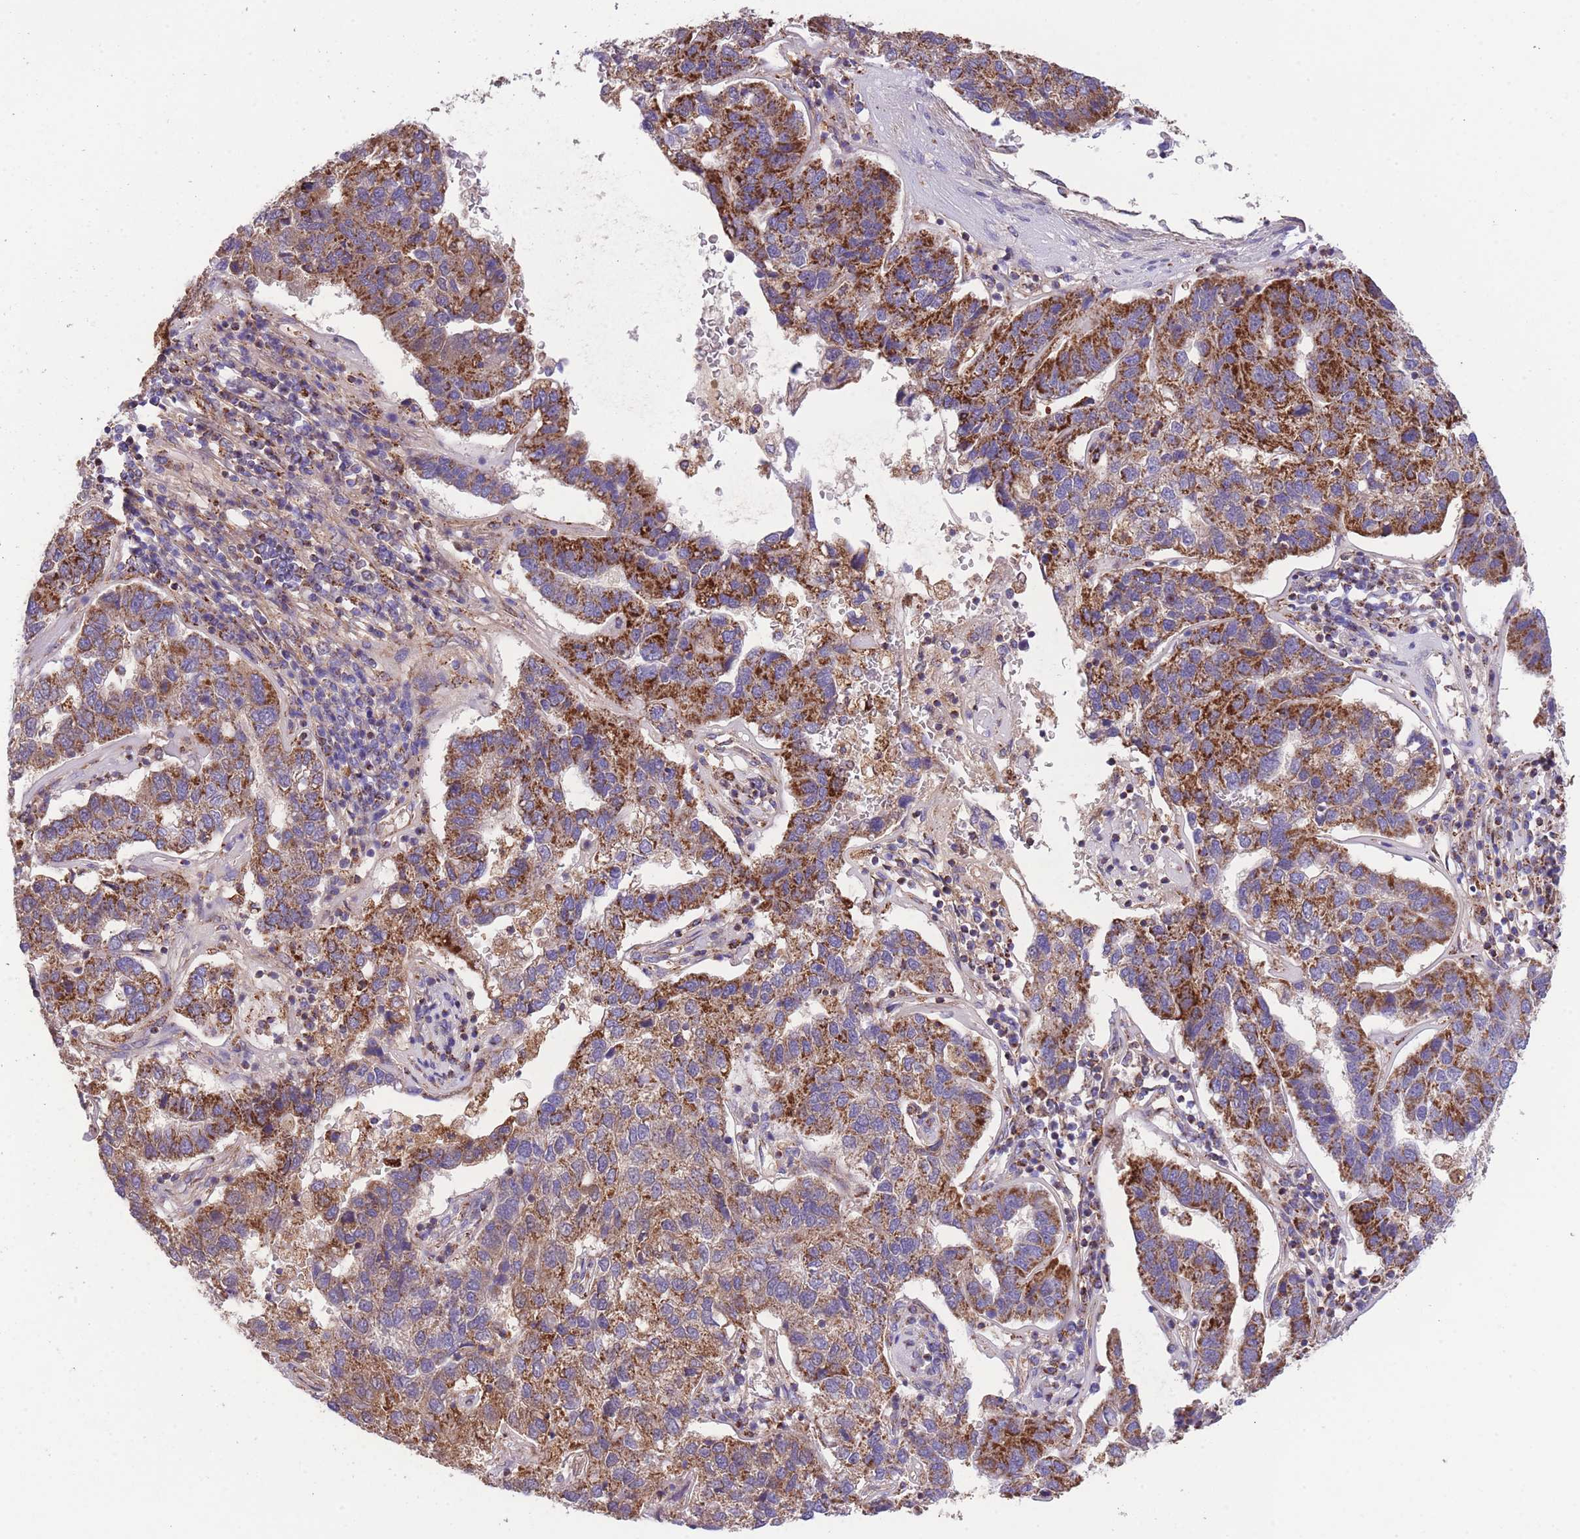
{"staining": {"intensity": "strong", "quantity": ">75%", "location": "cytoplasmic/membranous"}, "tissue": "pancreatic cancer", "cell_type": "Tumor cells", "image_type": "cancer", "snomed": [{"axis": "morphology", "description": "Adenocarcinoma, NOS"}, {"axis": "topography", "description": "Pancreas"}], "caption": "Immunohistochemistry (IHC) of adenocarcinoma (pancreatic) shows high levels of strong cytoplasmic/membranous expression in about >75% of tumor cells.", "gene": "ST3GAL3", "patient": {"sex": "female", "age": 61}}